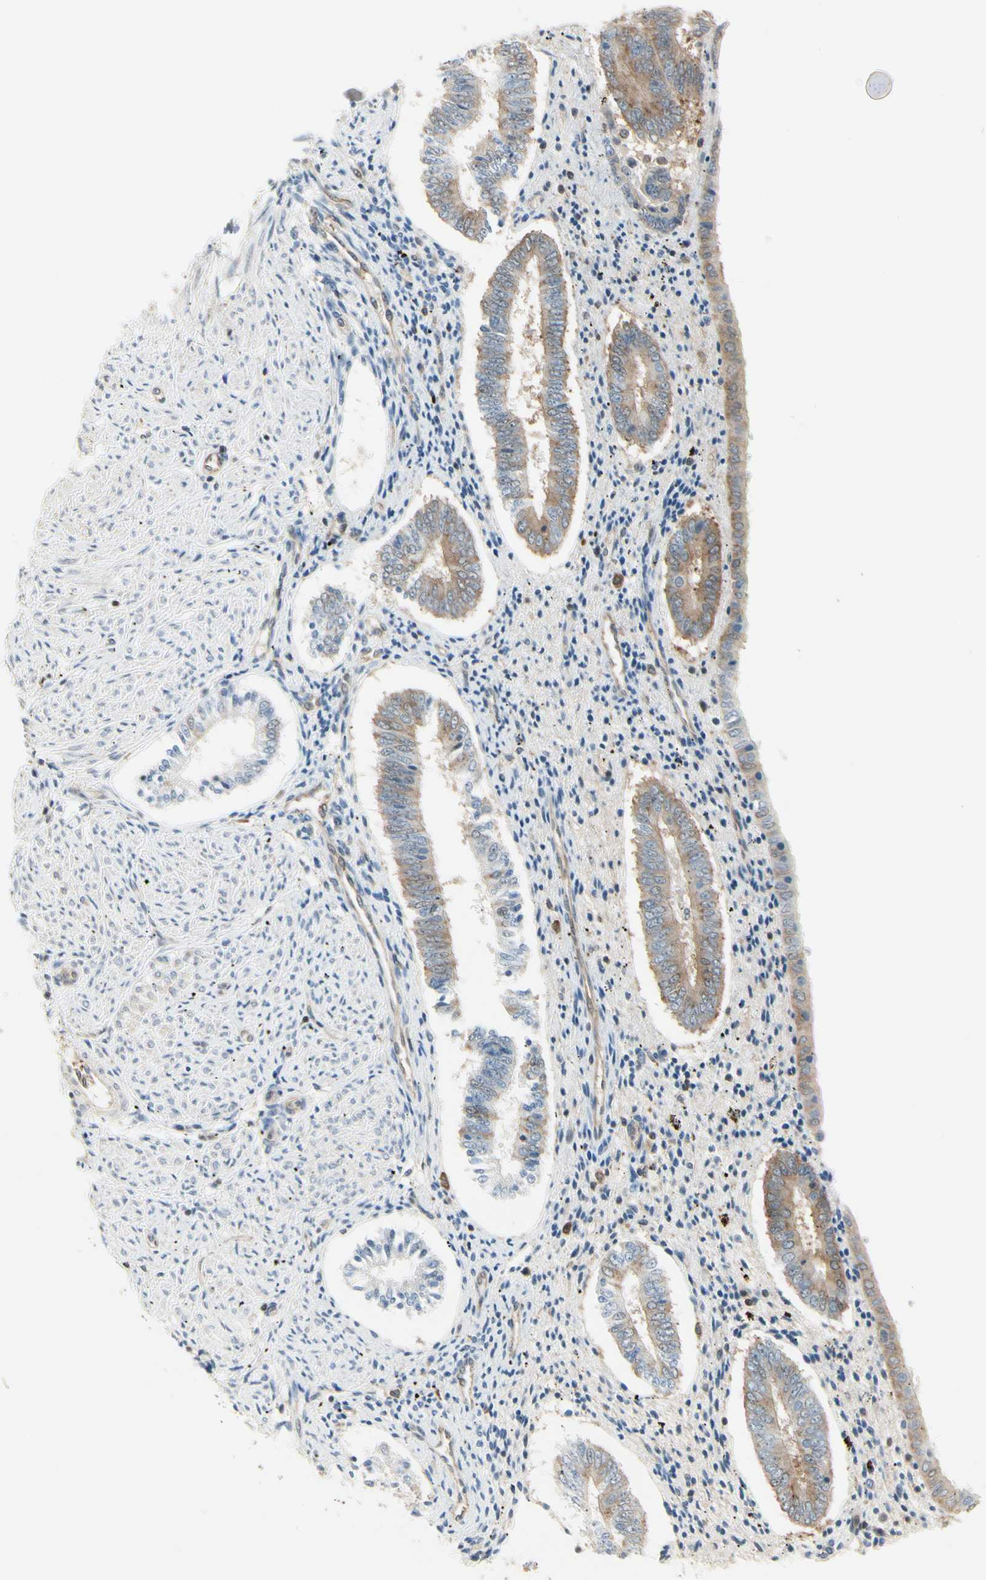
{"staining": {"intensity": "weak", "quantity": "25%-75%", "location": "cytoplasmic/membranous"}, "tissue": "endometrium", "cell_type": "Cells in endometrial stroma", "image_type": "normal", "snomed": [{"axis": "morphology", "description": "Normal tissue, NOS"}, {"axis": "topography", "description": "Endometrium"}], "caption": "DAB immunohistochemical staining of benign endometrium demonstrates weak cytoplasmic/membranous protein positivity in approximately 25%-75% of cells in endometrial stroma. The protein of interest is stained brown, and the nuclei are stained in blue (DAB (3,3'-diaminobenzidine) IHC with brightfield microscopy, high magnification).", "gene": "OXSR1", "patient": {"sex": "female", "age": 42}}